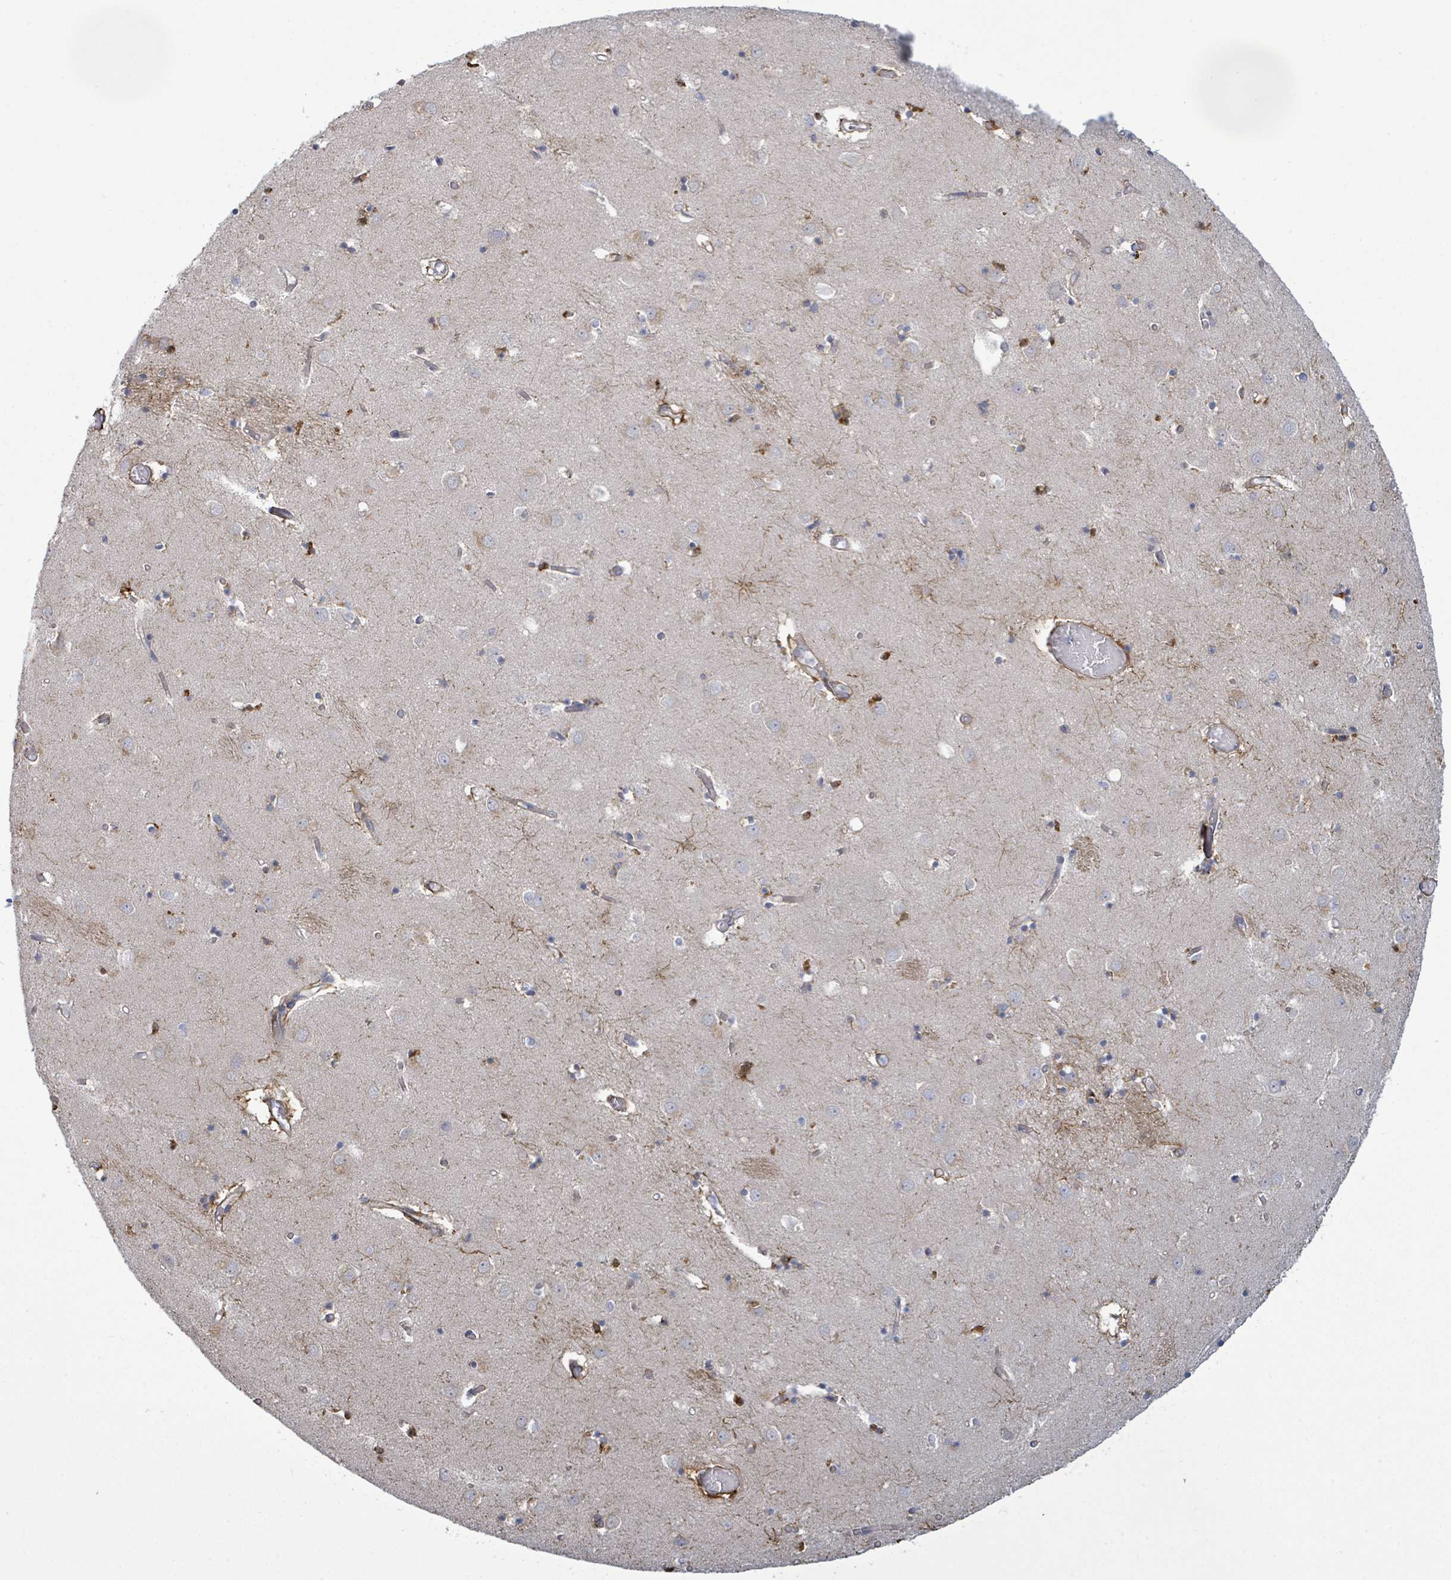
{"staining": {"intensity": "moderate", "quantity": "25%-75%", "location": "cytoplasmic/membranous,nuclear"}, "tissue": "caudate", "cell_type": "Glial cells", "image_type": "normal", "snomed": [{"axis": "morphology", "description": "Normal tissue, NOS"}, {"axis": "topography", "description": "Lateral ventricle wall"}], "caption": "Immunohistochemistry (IHC) micrograph of unremarkable human caudate stained for a protein (brown), which displays medium levels of moderate cytoplasmic/membranous,nuclear positivity in approximately 25%-75% of glial cells.", "gene": "COL13A1", "patient": {"sex": "male", "age": 70}}